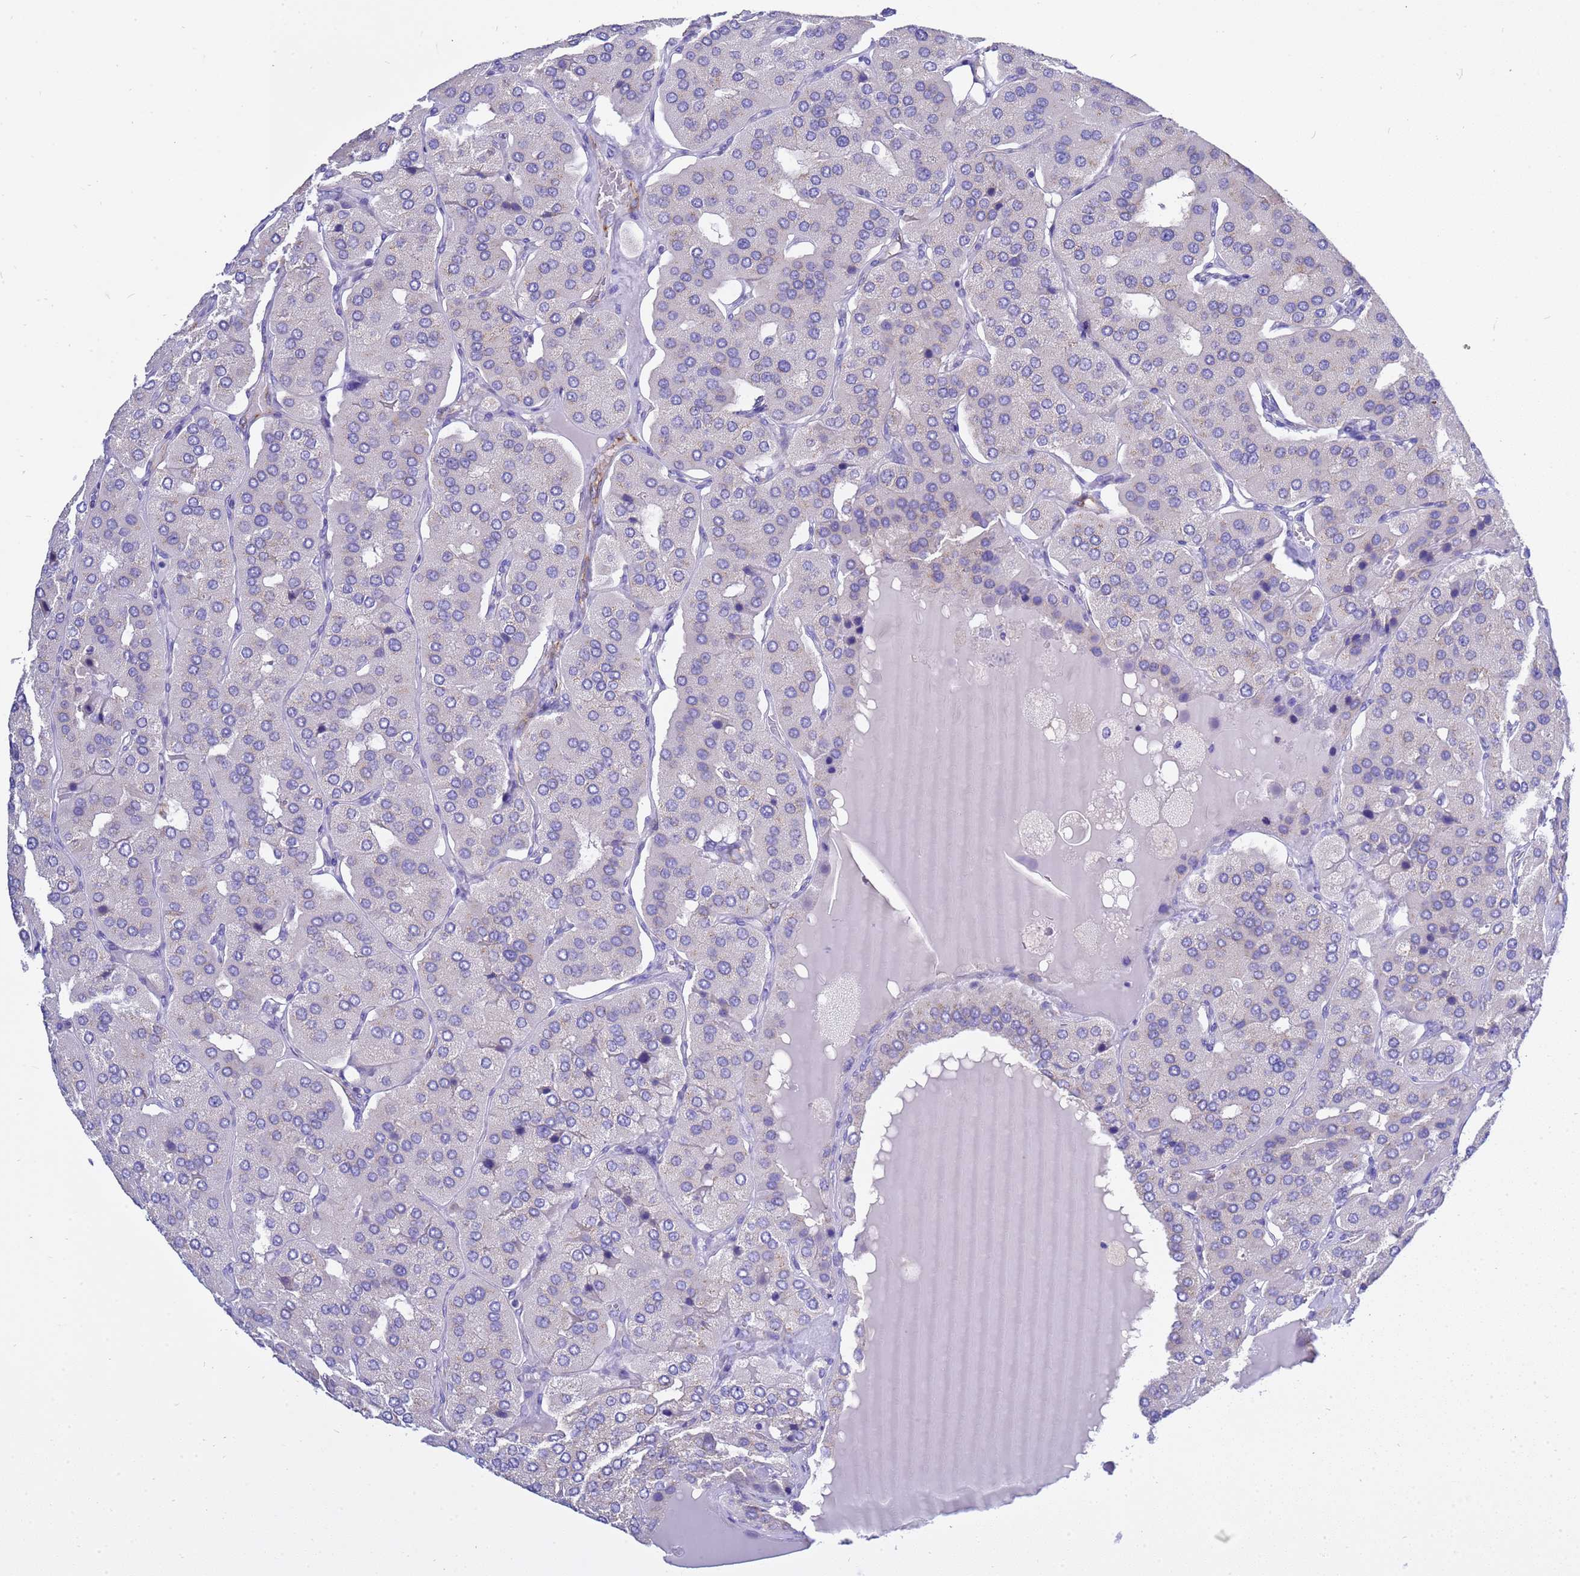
{"staining": {"intensity": "negative", "quantity": "none", "location": "none"}, "tissue": "parathyroid gland", "cell_type": "Glandular cells", "image_type": "normal", "snomed": [{"axis": "morphology", "description": "Normal tissue, NOS"}, {"axis": "morphology", "description": "Adenoma, NOS"}, {"axis": "topography", "description": "Parathyroid gland"}], "caption": "A high-resolution micrograph shows immunohistochemistry staining of normal parathyroid gland, which exhibits no significant positivity in glandular cells. Brightfield microscopy of IHC stained with DAB (3,3'-diaminobenzidine) (brown) and hematoxylin (blue), captured at high magnification.", "gene": "ANAPC1", "patient": {"sex": "female", "age": 86}}